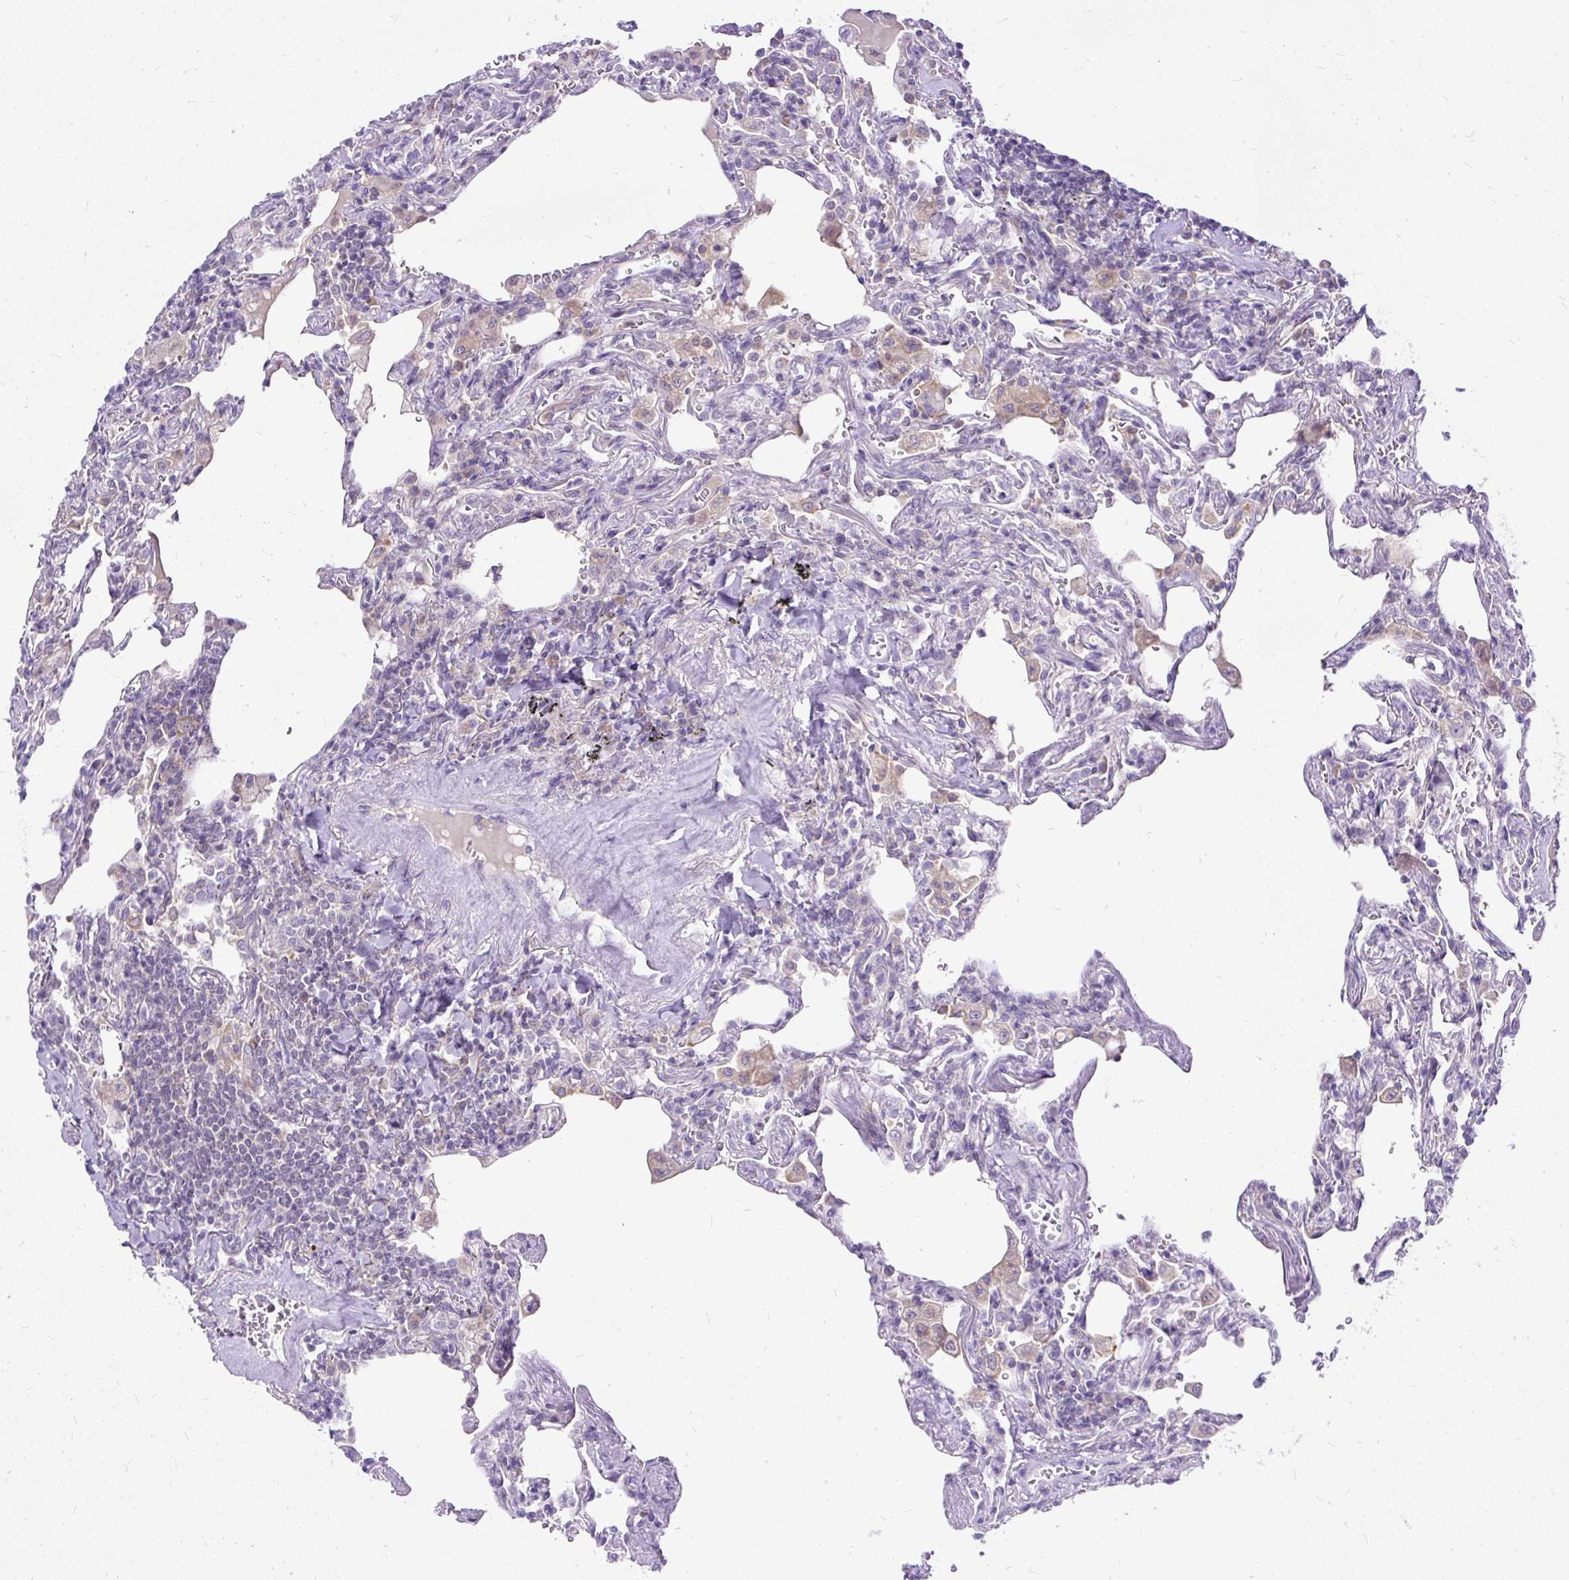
{"staining": {"intensity": "negative", "quantity": "none", "location": "none"}, "tissue": "lymphoma", "cell_type": "Tumor cells", "image_type": "cancer", "snomed": [{"axis": "morphology", "description": "Malignant lymphoma, non-Hodgkin's type, Low grade"}, {"axis": "topography", "description": "Lung"}], "caption": "A histopathology image of human low-grade malignant lymphoma, non-Hodgkin's type is negative for staining in tumor cells.", "gene": "AMFR", "patient": {"sex": "female", "age": 71}}